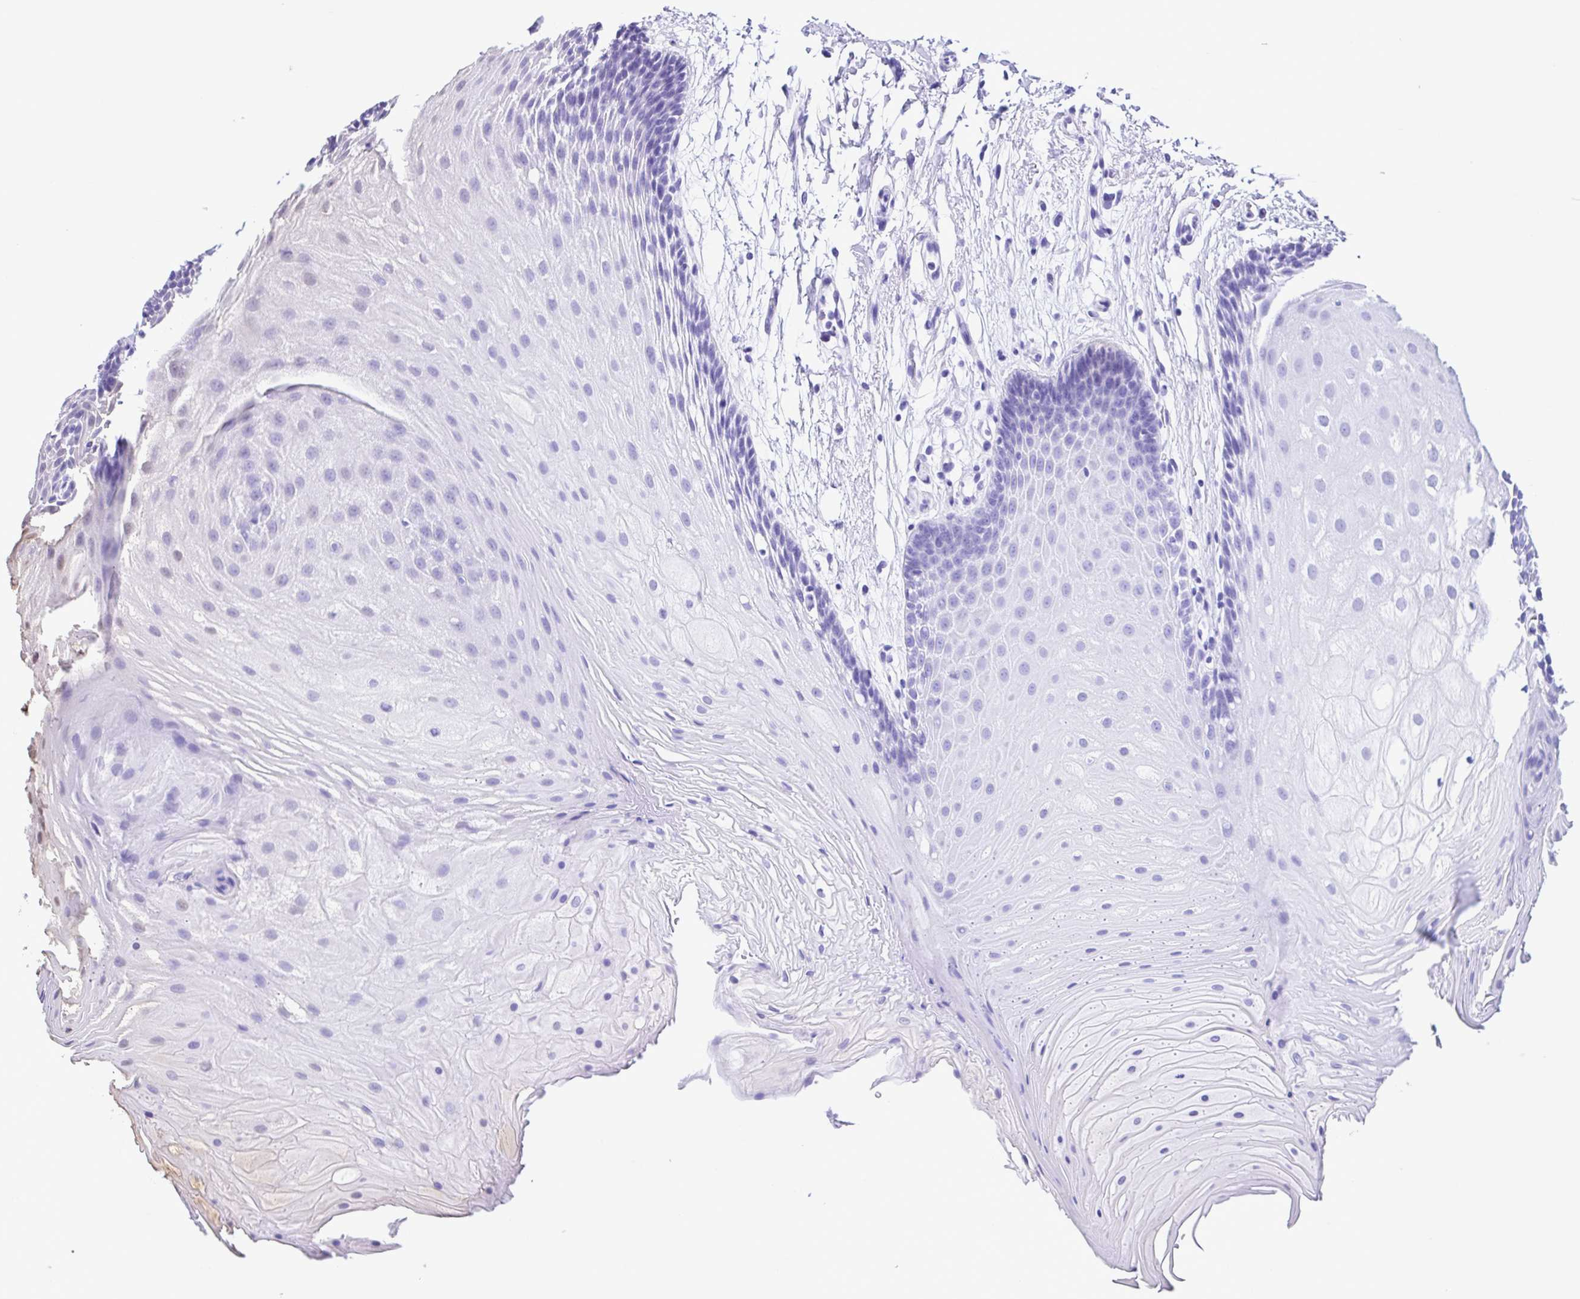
{"staining": {"intensity": "negative", "quantity": "none", "location": "none"}, "tissue": "oral mucosa", "cell_type": "Squamous epithelial cells", "image_type": "normal", "snomed": [{"axis": "morphology", "description": "Normal tissue, NOS"}, {"axis": "morphology", "description": "Squamous cell carcinoma, NOS"}, {"axis": "topography", "description": "Oral tissue"}, {"axis": "topography", "description": "Tounge, NOS"}, {"axis": "topography", "description": "Head-Neck"}], "caption": "Immunohistochemistry (IHC) image of normal oral mucosa stained for a protein (brown), which exhibits no positivity in squamous epithelial cells. (Stains: DAB (3,3'-diaminobenzidine) immunohistochemistry (IHC) with hematoxylin counter stain, Microscopy: brightfield microscopy at high magnification).", "gene": "ENSG00000286022", "patient": {"sex": "male", "age": 62}}